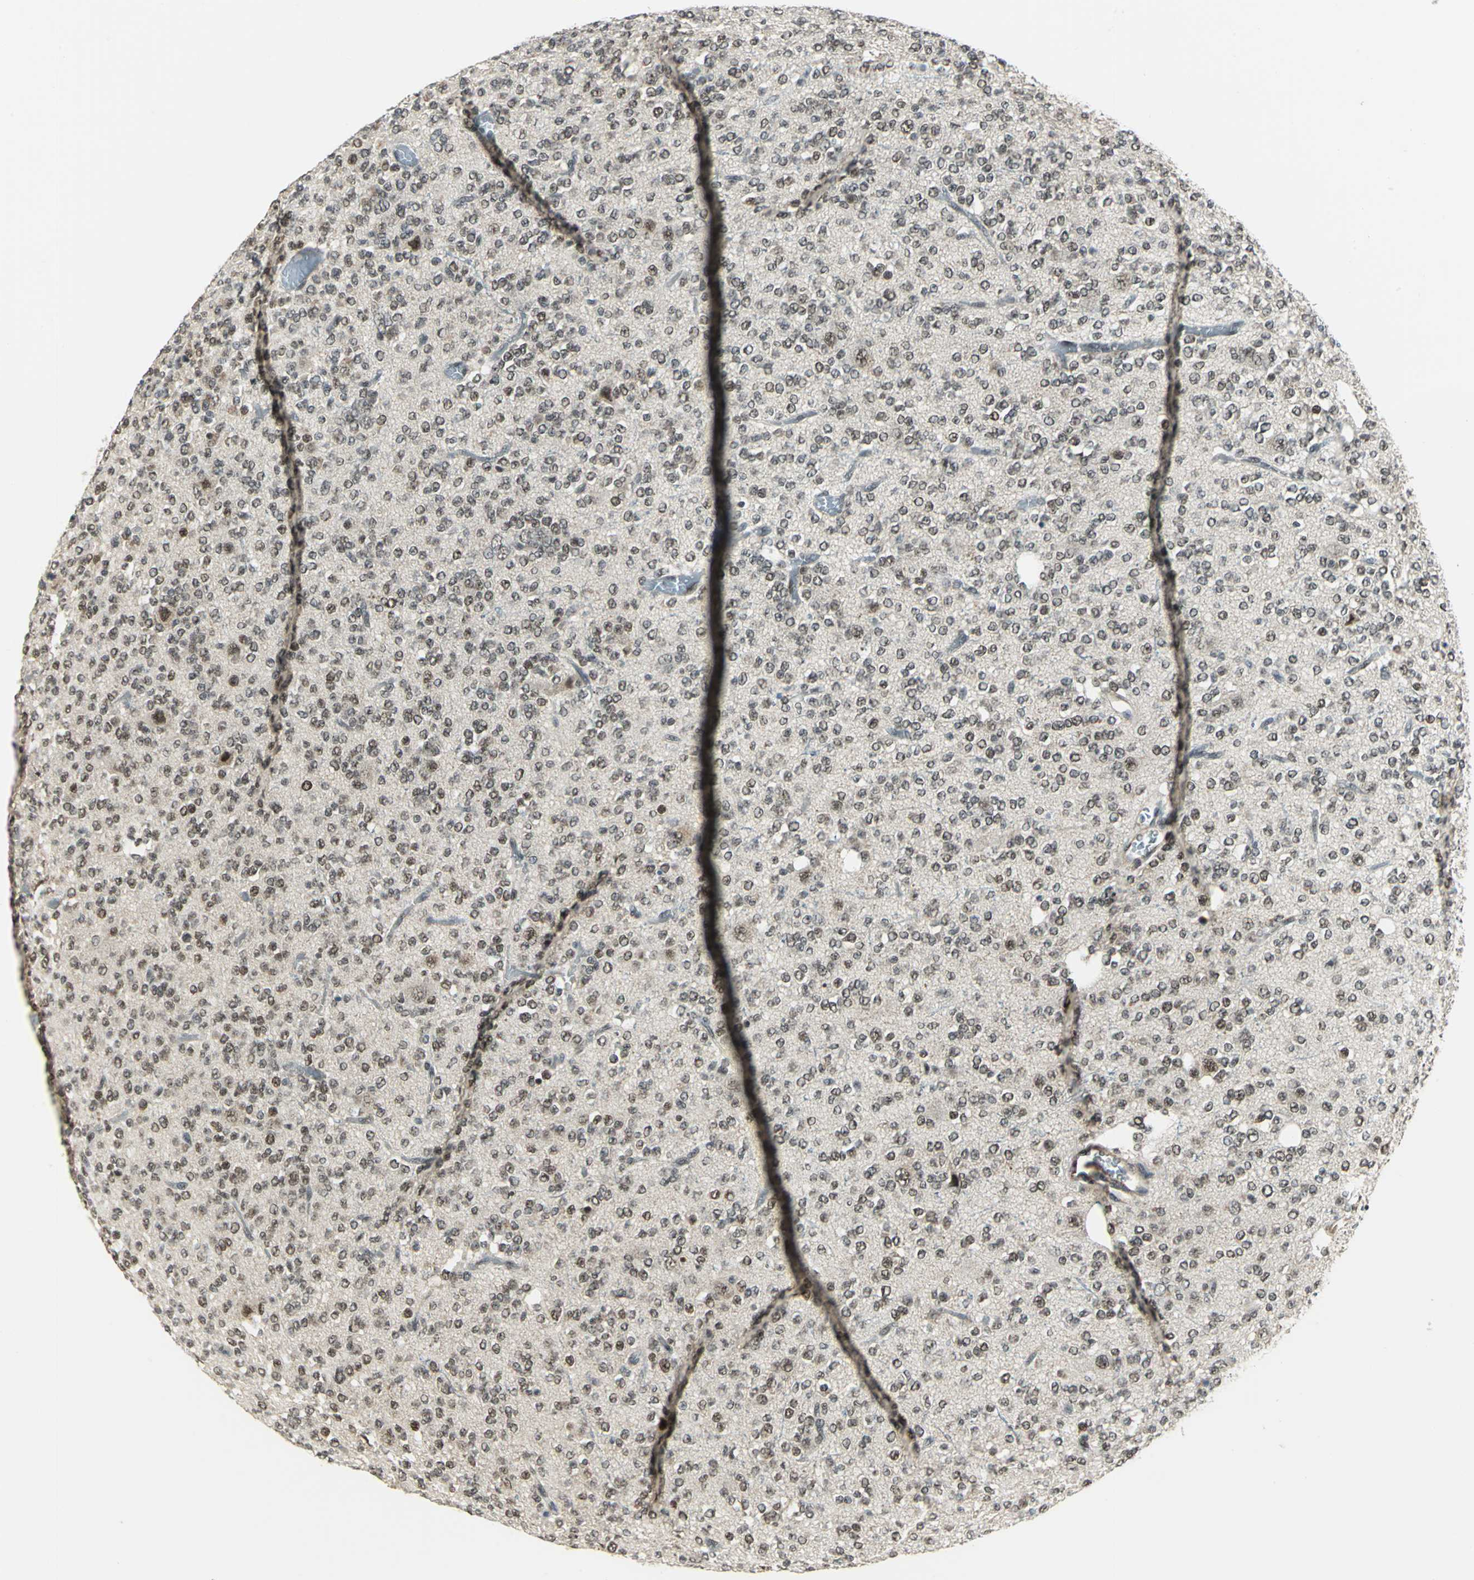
{"staining": {"intensity": "moderate", "quantity": ">75%", "location": "nuclear"}, "tissue": "glioma", "cell_type": "Tumor cells", "image_type": "cancer", "snomed": [{"axis": "morphology", "description": "Glioma, malignant, Low grade"}, {"axis": "topography", "description": "Brain"}], "caption": "Immunohistochemistry of malignant glioma (low-grade) reveals medium levels of moderate nuclear expression in about >75% of tumor cells. The protein of interest is shown in brown color, while the nuclei are stained blue.", "gene": "MTA1", "patient": {"sex": "male", "age": 38}}